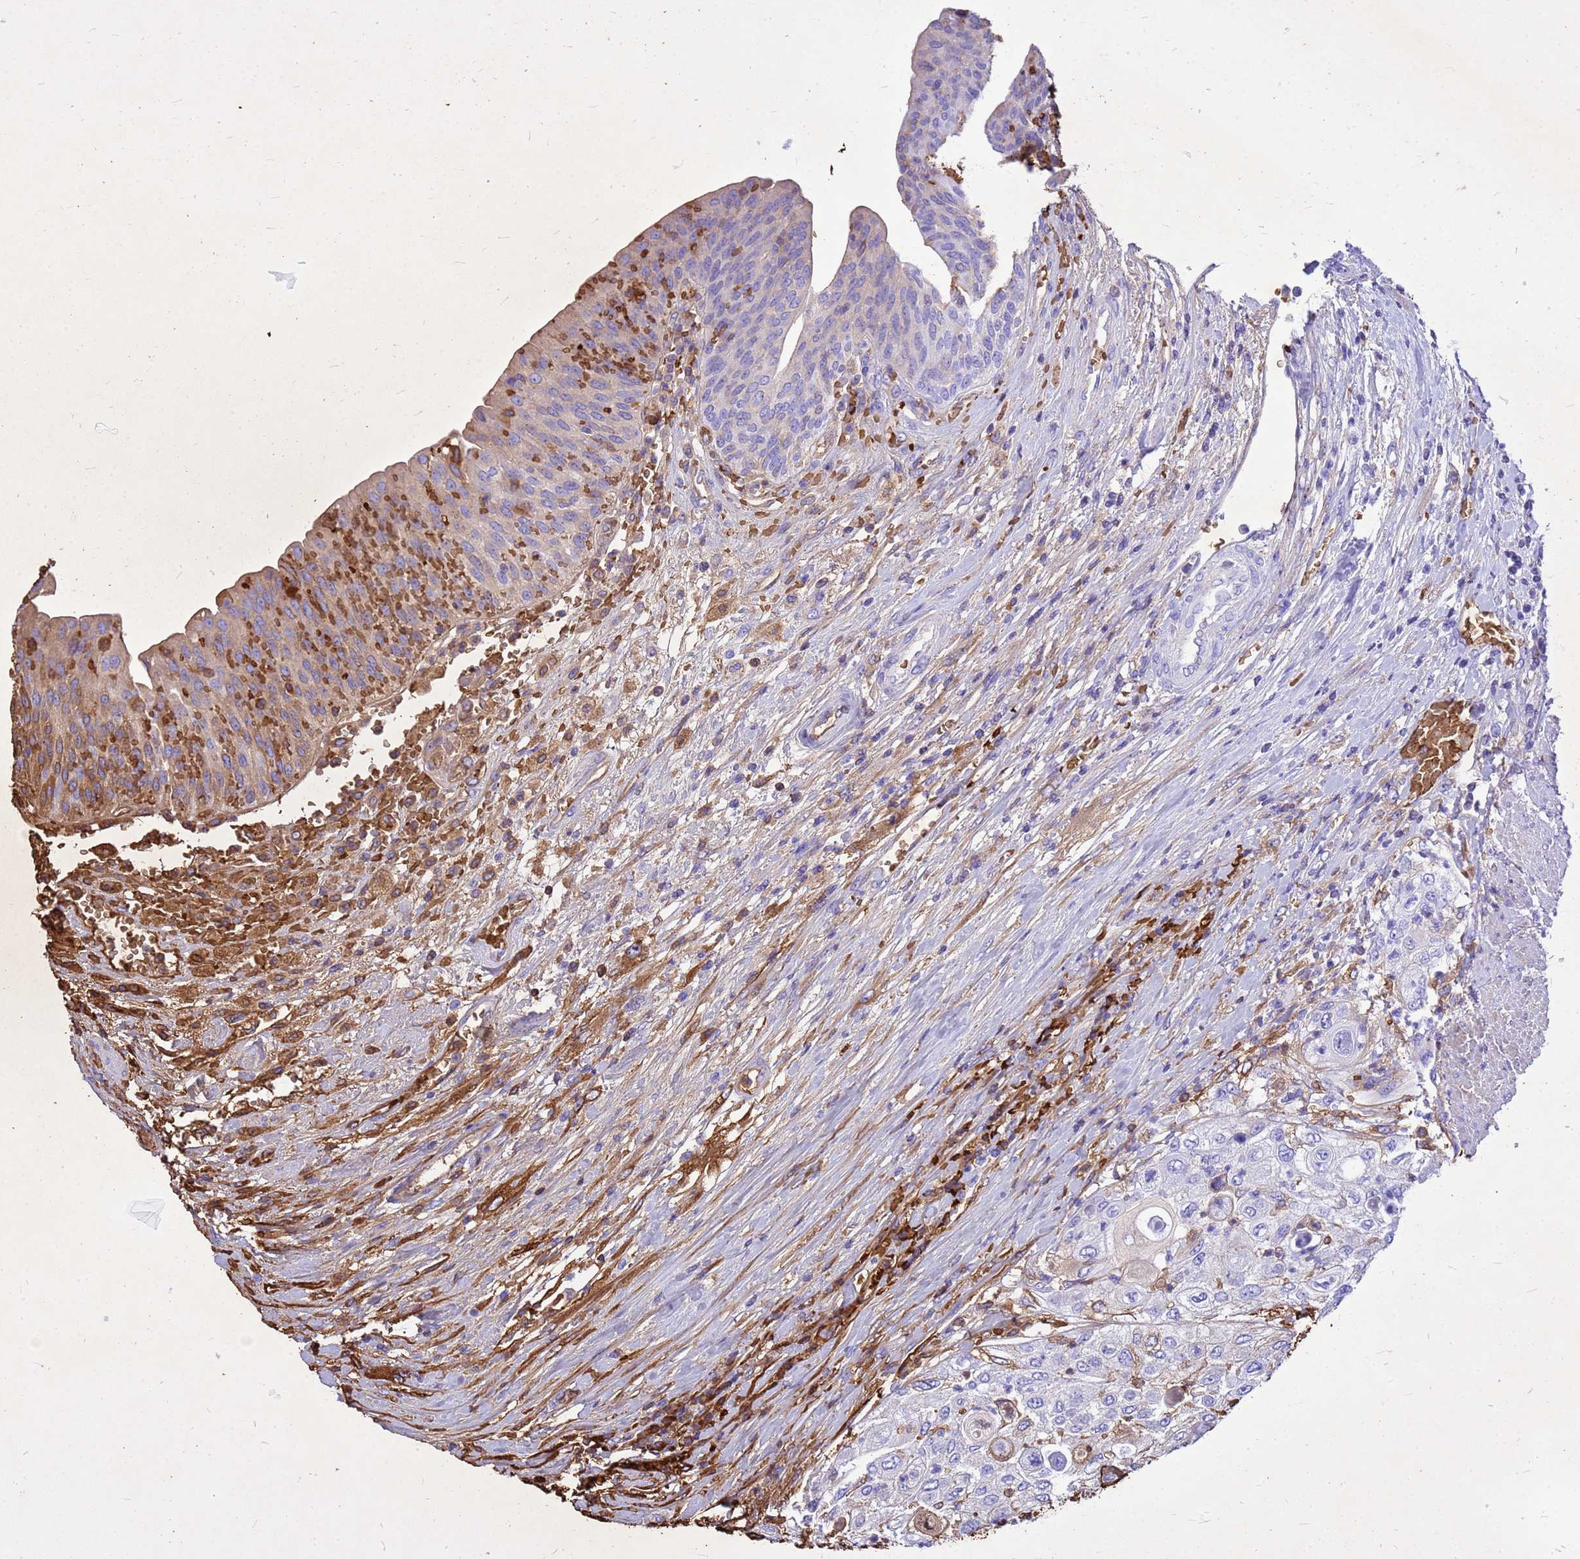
{"staining": {"intensity": "weak", "quantity": "<25%", "location": "cytoplasmic/membranous"}, "tissue": "urothelial cancer", "cell_type": "Tumor cells", "image_type": "cancer", "snomed": [{"axis": "morphology", "description": "Urothelial carcinoma, High grade"}, {"axis": "topography", "description": "Urinary bladder"}], "caption": "High-grade urothelial carcinoma was stained to show a protein in brown. There is no significant expression in tumor cells.", "gene": "HBA2", "patient": {"sex": "female", "age": 79}}